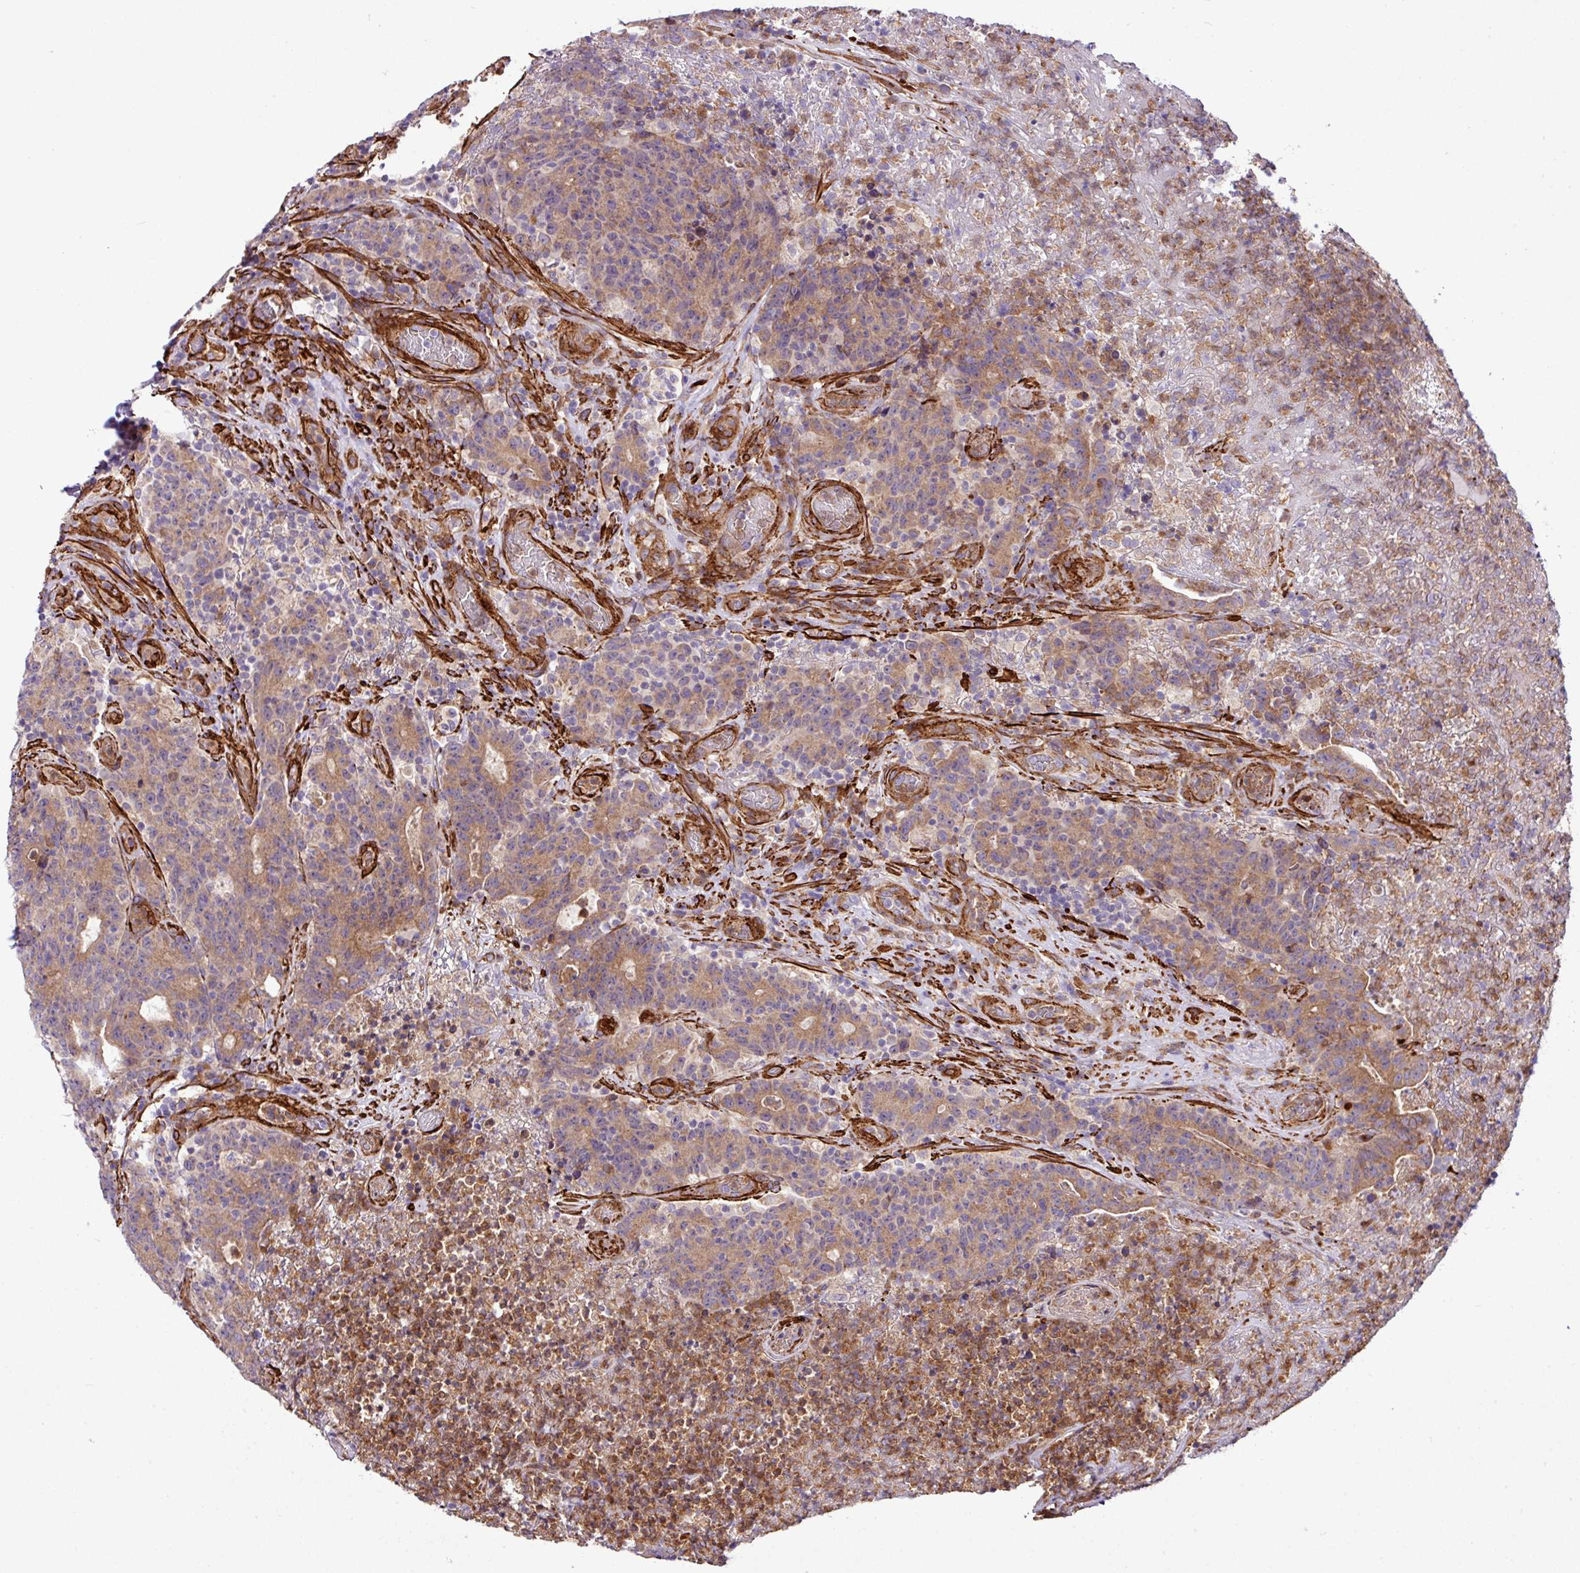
{"staining": {"intensity": "moderate", "quantity": ">75%", "location": "cytoplasmic/membranous"}, "tissue": "colorectal cancer", "cell_type": "Tumor cells", "image_type": "cancer", "snomed": [{"axis": "morphology", "description": "Adenocarcinoma, NOS"}, {"axis": "topography", "description": "Colon"}], "caption": "The photomicrograph displays immunohistochemical staining of adenocarcinoma (colorectal). There is moderate cytoplasmic/membranous positivity is seen in approximately >75% of tumor cells.", "gene": "FAM47E", "patient": {"sex": "female", "age": 75}}